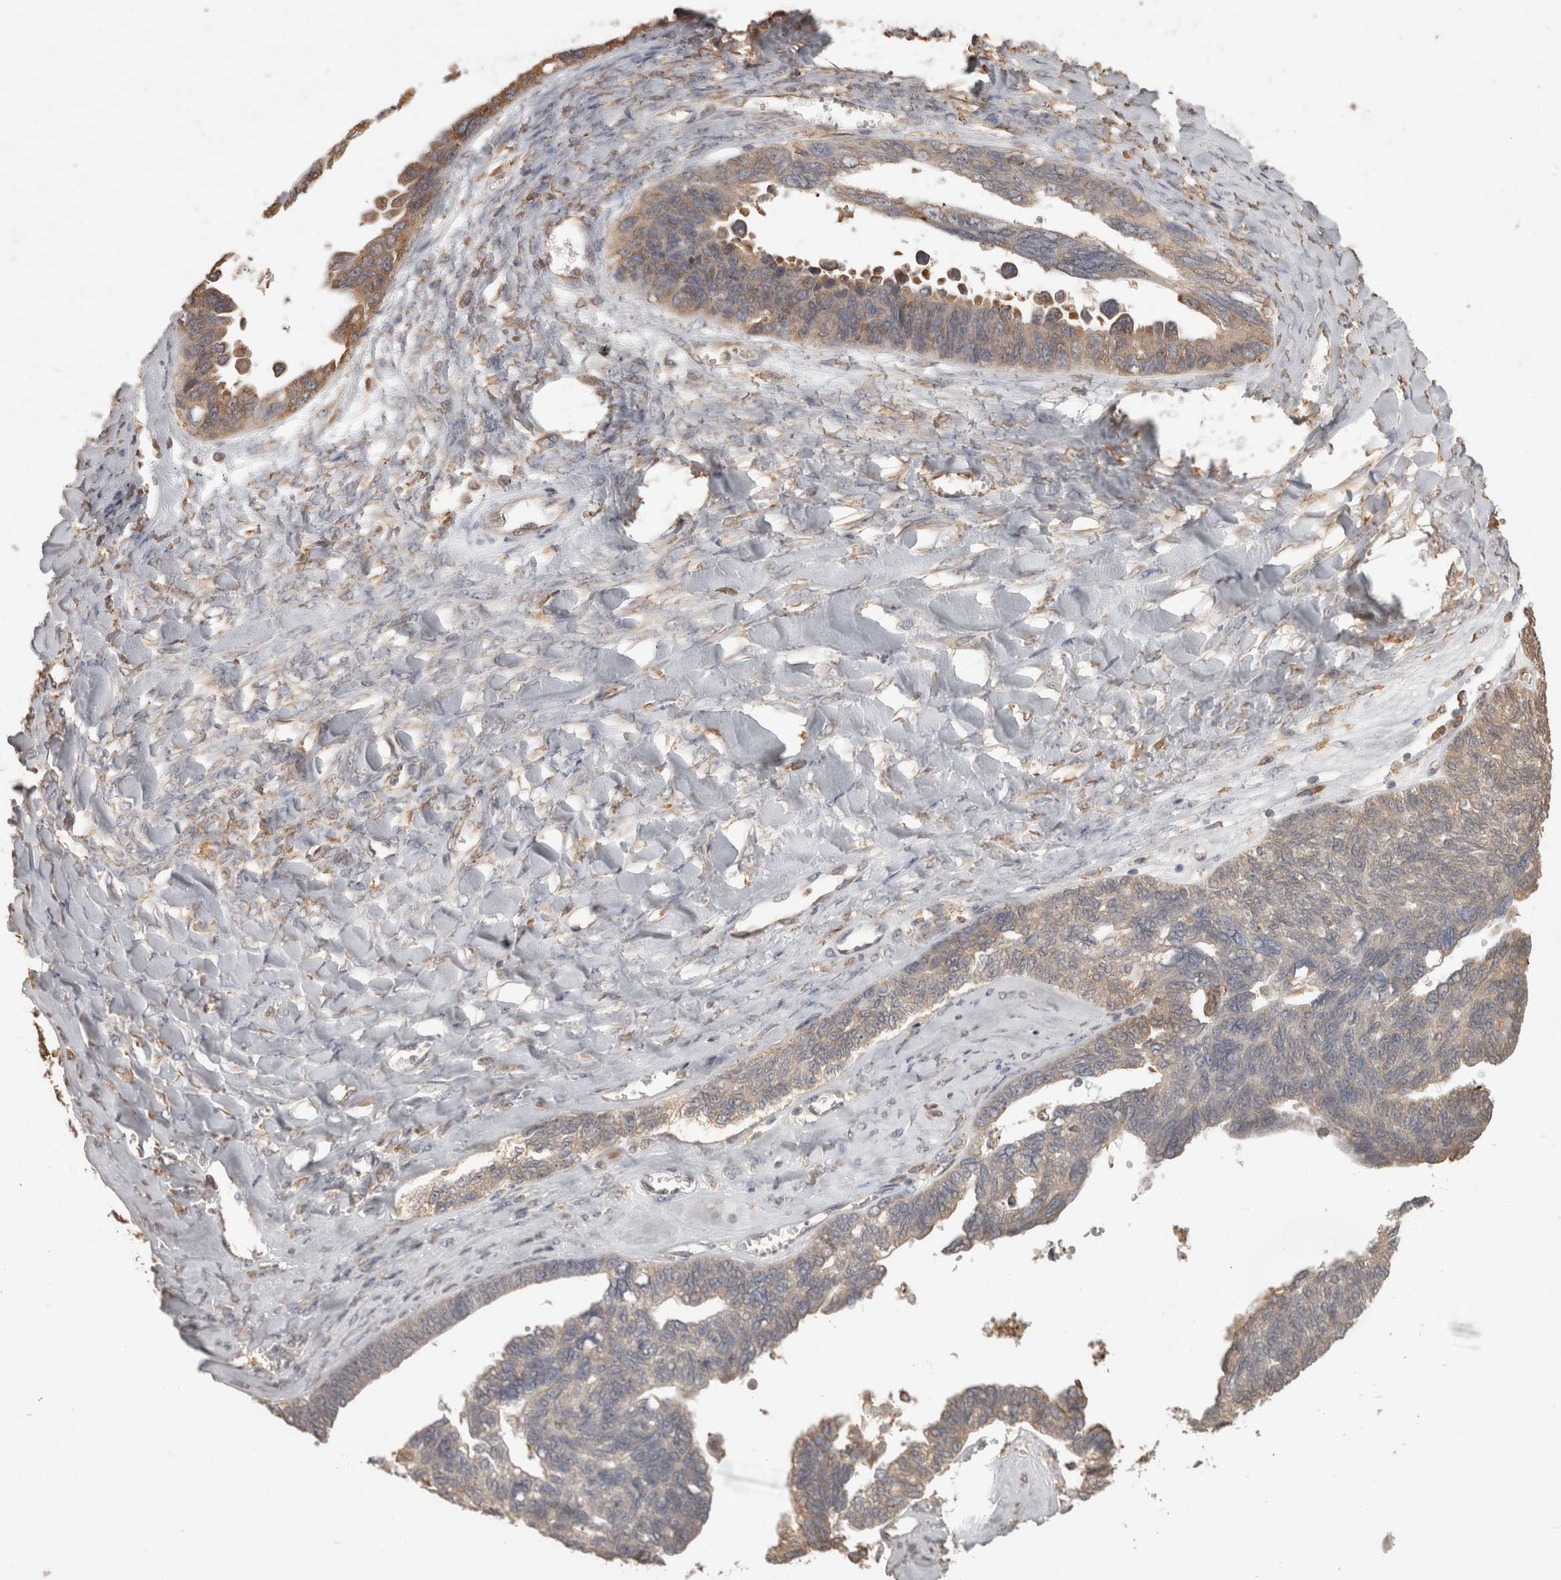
{"staining": {"intensity": "weak", "quantity": "25%-75%", "location": "cytoplasmic/membranous"}, "tissue": "ovarian cancer", "cell_type": "Tumor cells", "image_type": "cancer", "snomed": [{"axis": "morphology", "description": "Cystadenocarcinoma, serous, NOS"}, {"axis": "topography", "description": "Ovary"}], "caption": "DAB immunohistochemical staining of human ovarian serous cystadenocarcinoma shows weak cytoplasmic/membranous protein positivity in about 25%-75% of tumor cells. (DAB (3,3'-diaminobenzidine) = brown stain, brightfield microscopy at high magnification).", "gene": "PON2", "patient": {"sex": "female", "age": 79}}